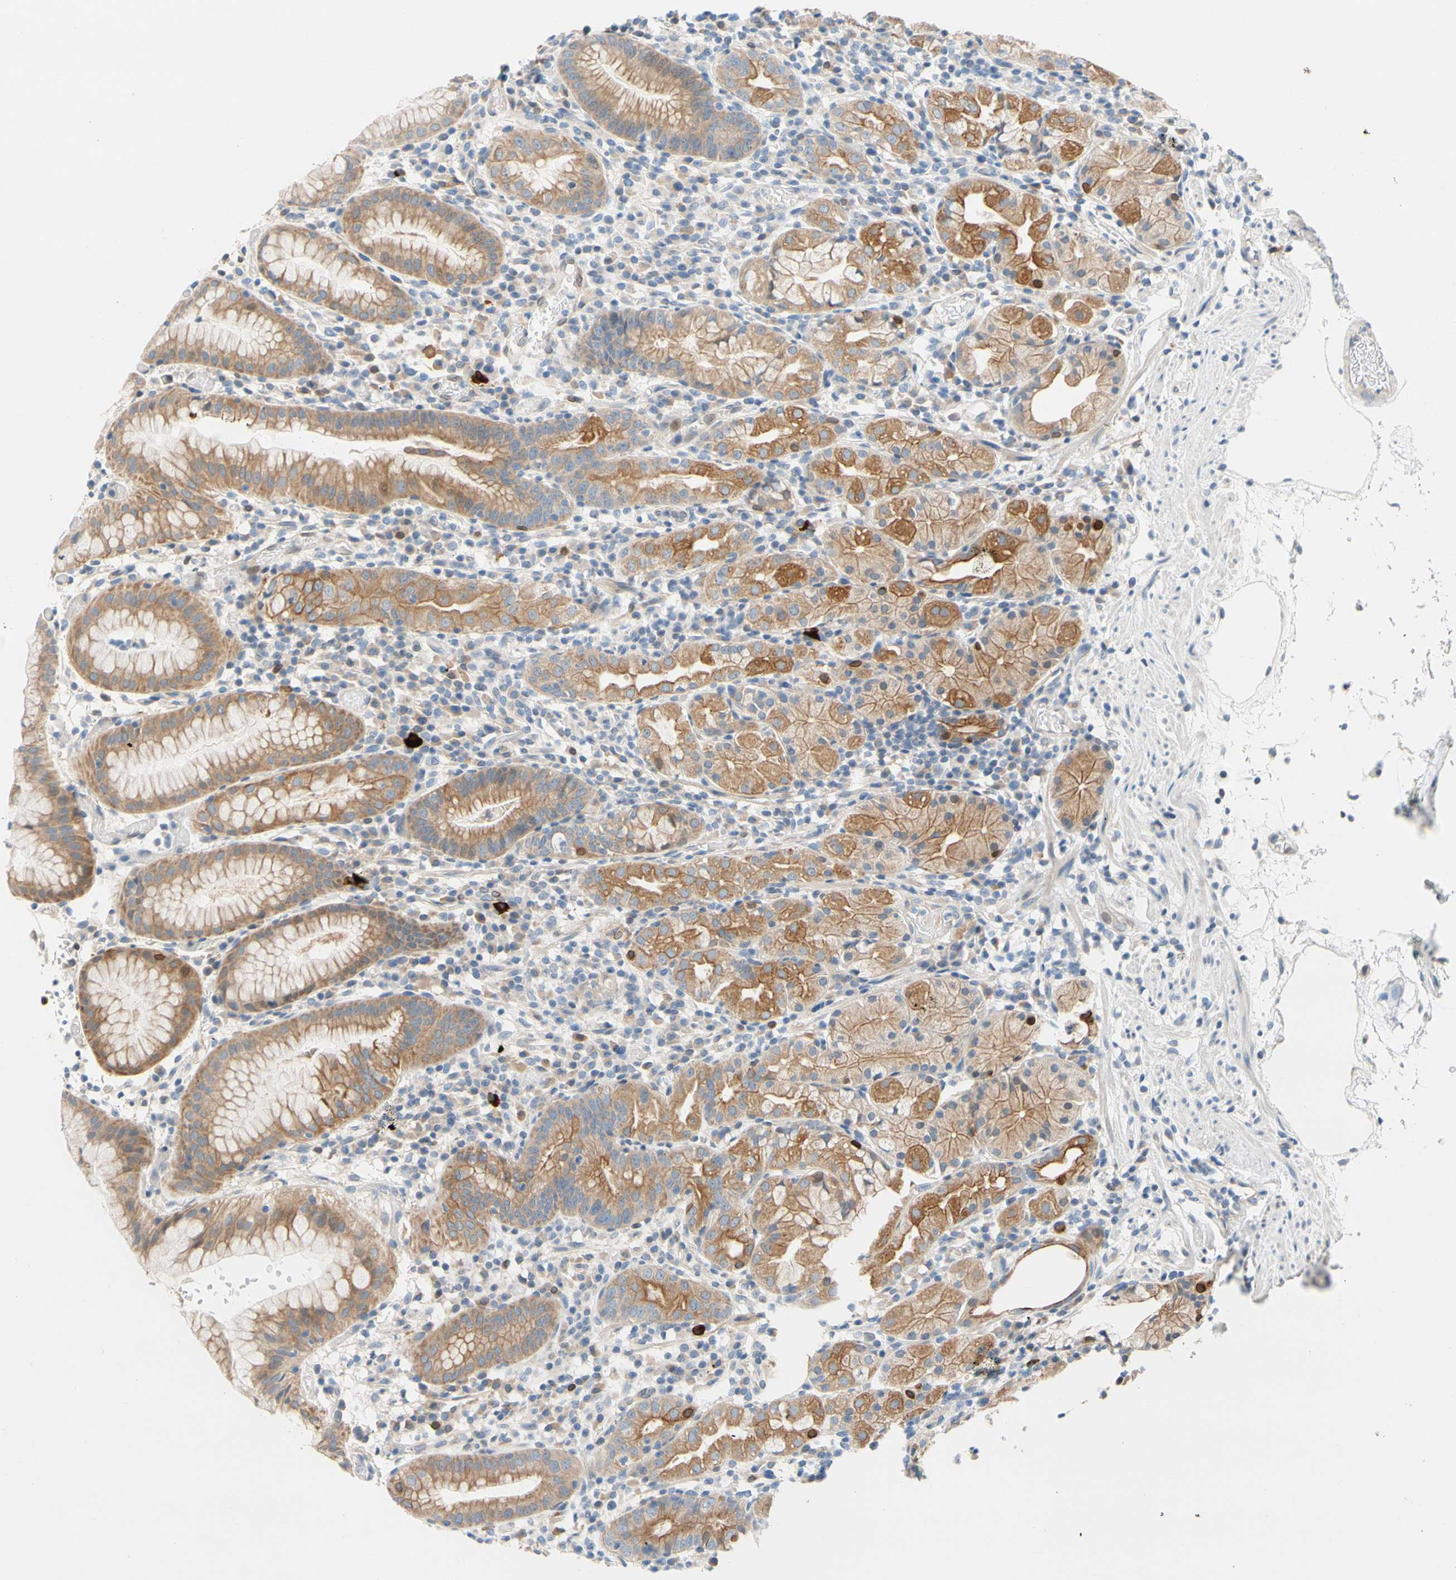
{"staining": {"intensity": "moderate", "quantity": "25%-75%", "location": "cytoplasmic/membranous,nuclear"}, "tissue": "stomach", "cell_type": "Glandular cells", "image_type": "normal", "snomed": [{"axis": "morphology", "description": "Normal tissue, NOS"}, {"axis": "topography", "description": "Stomach"}, {"axis": "topography", "description": "Stomach, lower"}], "caption": "The immunohistochemical stain highlights moderate cytoplasmic/membranous,nuclear staining in glandular cells of benign stomach.", "gene": "ZNF132", "patient": {"sex": "female", "age": 75}}